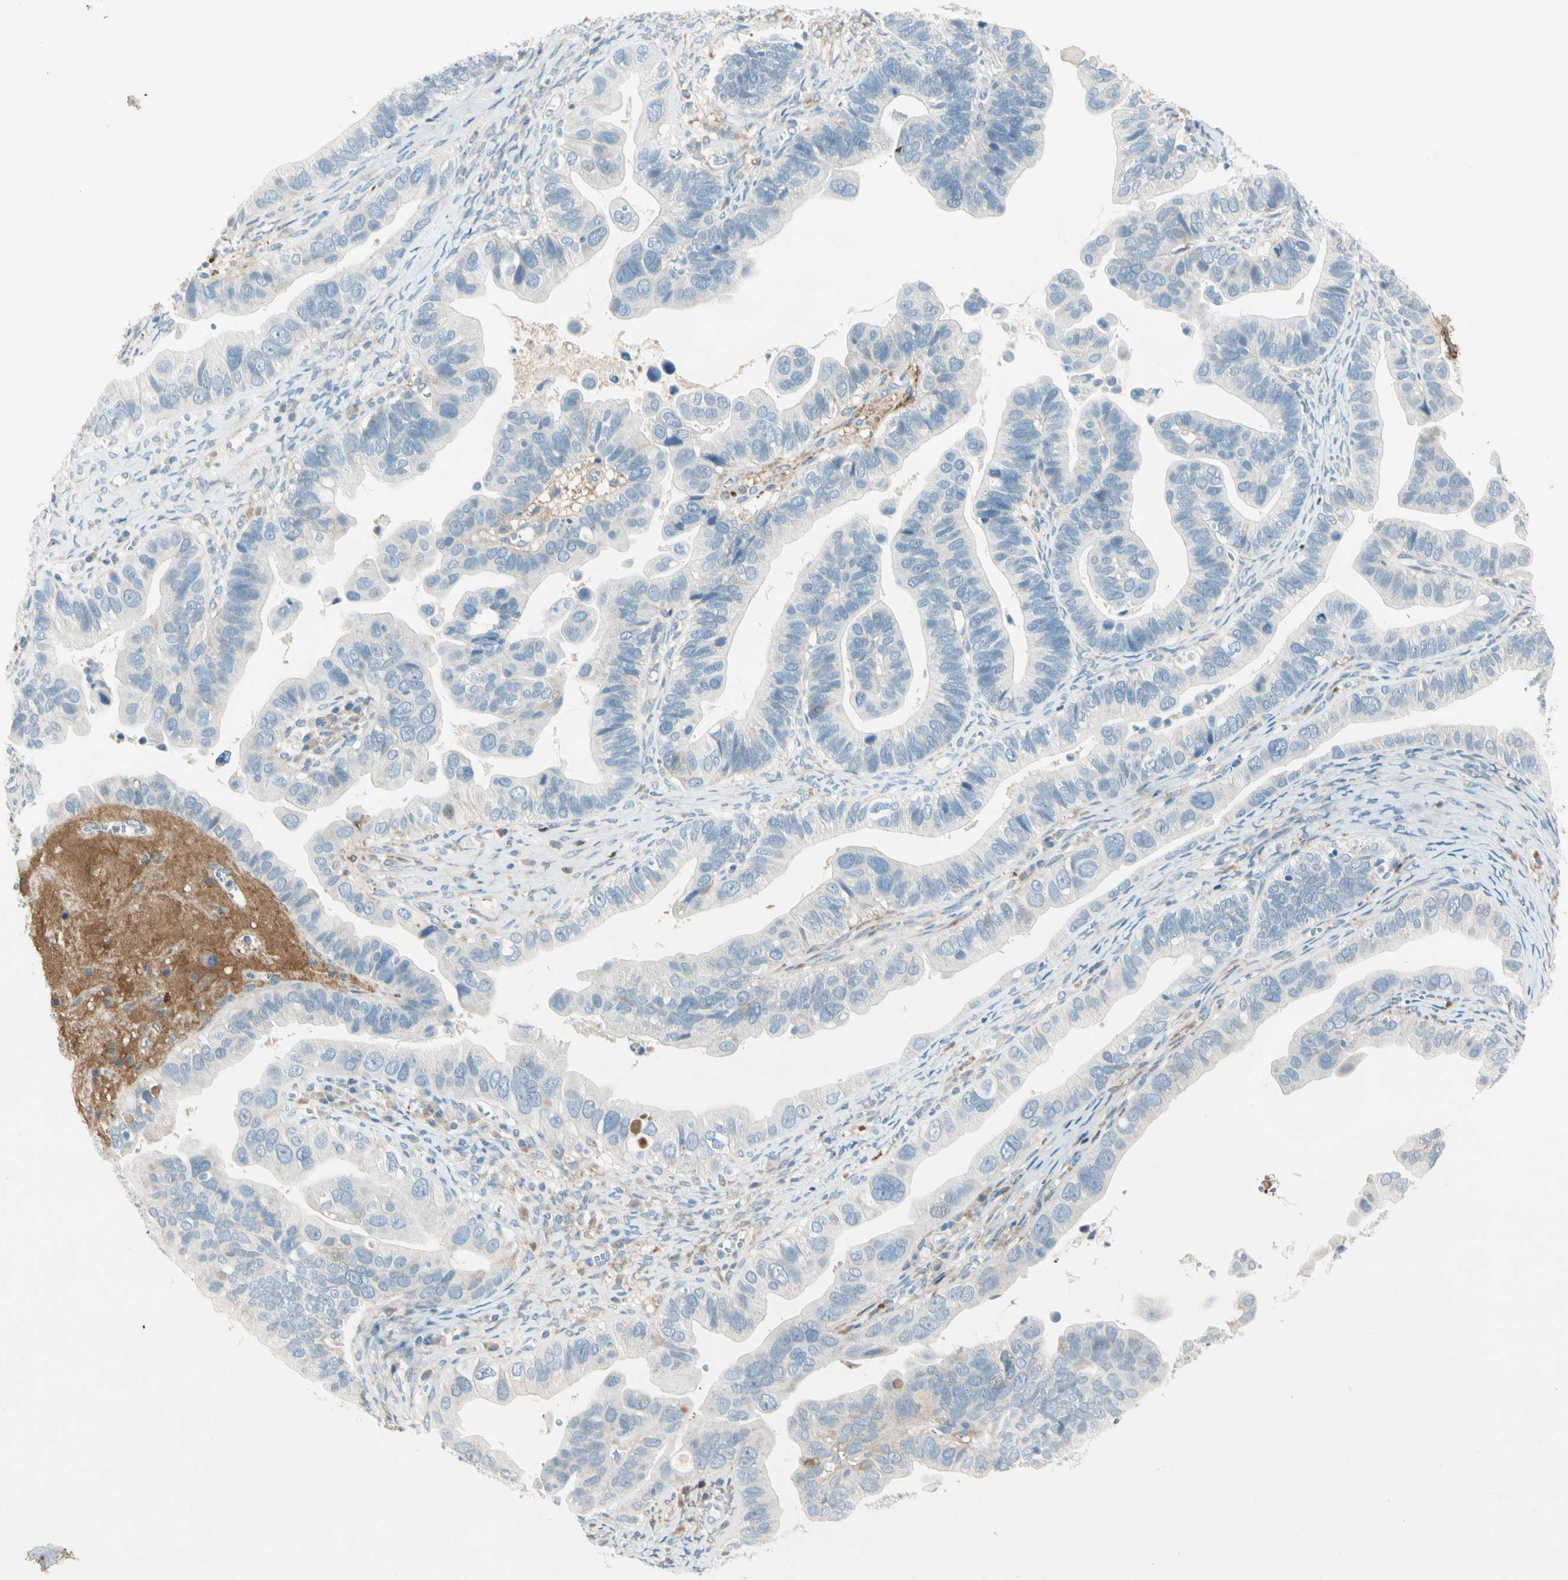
{"staining": {"intensity": "negative", "quantity": "none", "location": "none"}, "tissue": "ovarian cancer", "cell_type": "Tumor cells", "image_type": "cancer", "snomed": [{"axis": "morphology", "description": "Cystadenocarcinoma, serous, NOS"}, {"axis": "topography", "description": "Ovary"}], "caption": "The histopathology image exhibits no significant positivity in tumor cells of ovarian cancer (serous cystadenocarcinoma).", "gene": "SERPIND1", "patient": {"sex": "female", "age": 56}}